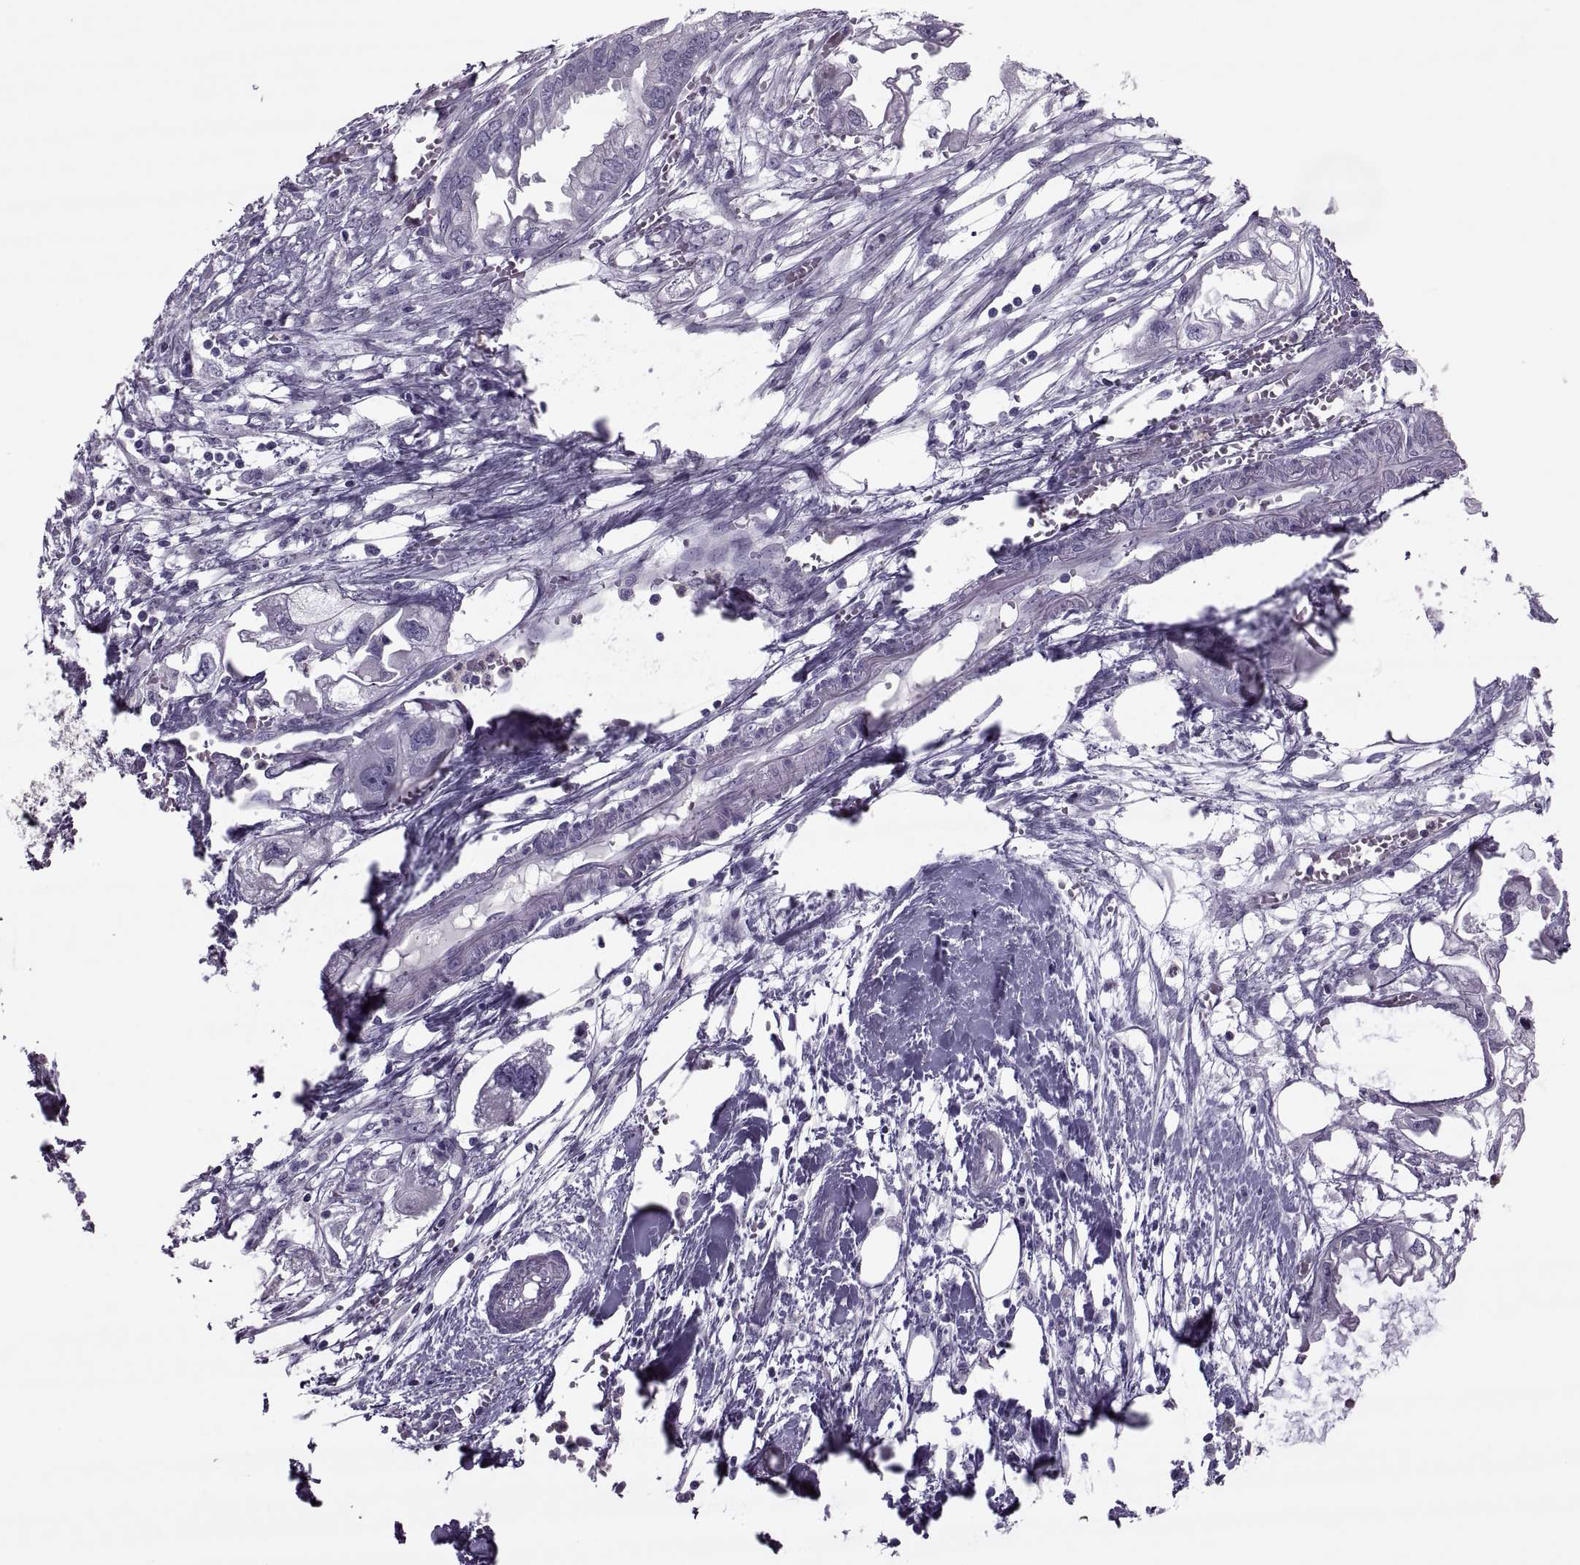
{"staining": {"intensity": "negative", "quantity": "none", "location": "none"}, "tissue": "endometrial cancer", "cell_type": "Tumor cells", "image_type": "cancer", "snomed": [{"axis": "morphology", "description": "Adenocarcinoma, NOS"}, {"axis": "morphology", "description": "Adenocarcinoma, metastatic, NOS"}, {"axis": "topography", "description": "Adipose tissue"}, {"axis": "topography", "description": "Endometrium"}], "caption": "High power microscopy micrograph of an immunohistochemistry (IHC) photomicrograph of adenocarcinoma (endometrial), revealing no significant positivity in tumor cells.", "gene": "ODF3", "patient": {"sex": "female", "age": 67}}